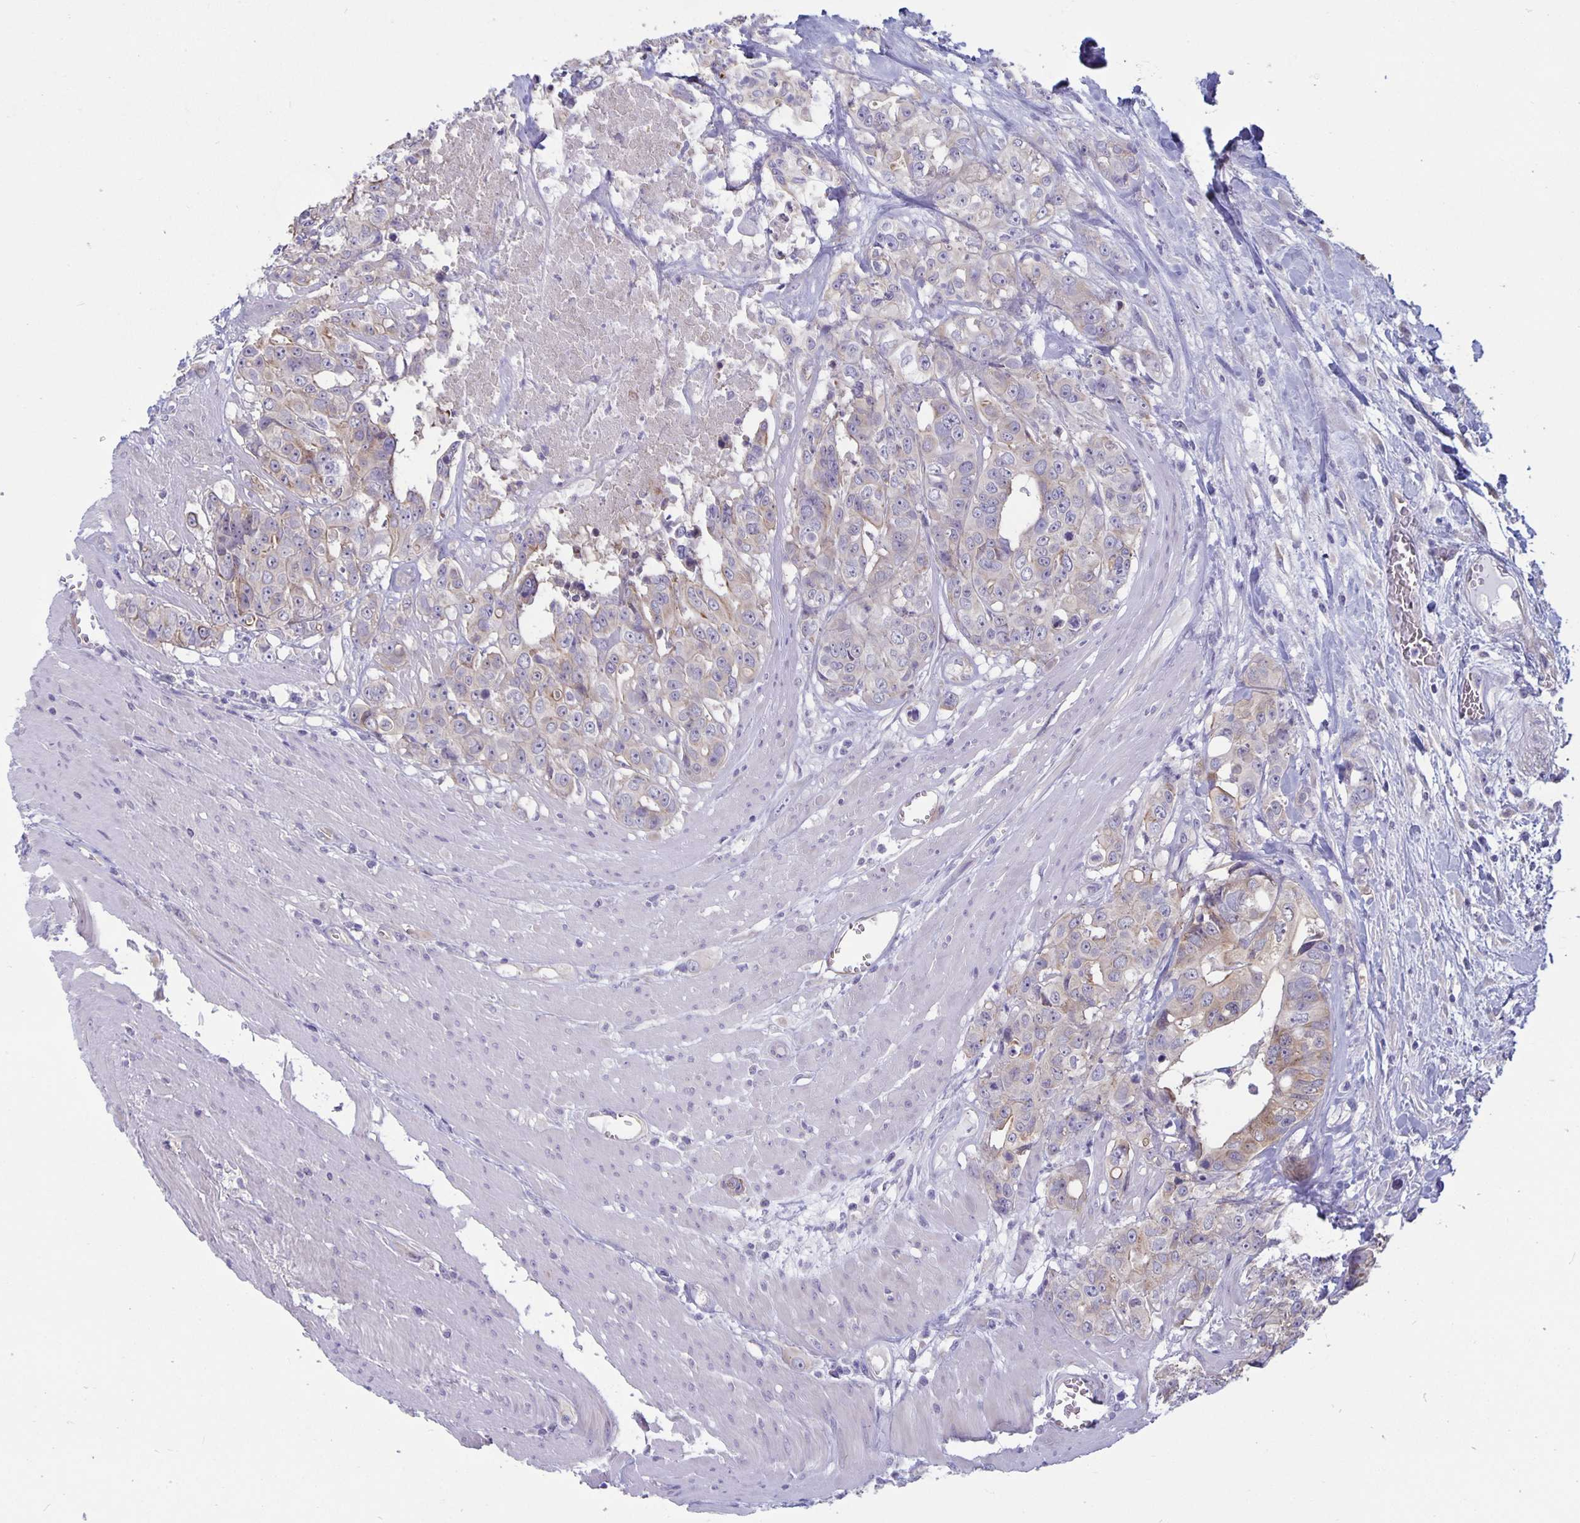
{"staining": {"intensity": "weak", "quantity": "<25%", "location": "cytoplasmic/membranous"}, "tissue": "colorectal cancer", "cell_type": "Tumor cells", "image_type": "cancer", "snomed": [{"axis": "morphology", "description": "Adenocarcinoma, NOS"}, {"axis": "topography", "description": "Rectum"}], "caption": "A high-resolution histopathology image shows immunohistochemistry staining of colorectal cancer, which exhibits no significant staining in tumor cells.", "gene": "PLCB3", "patient": {"sex": "female", "age": 62}}